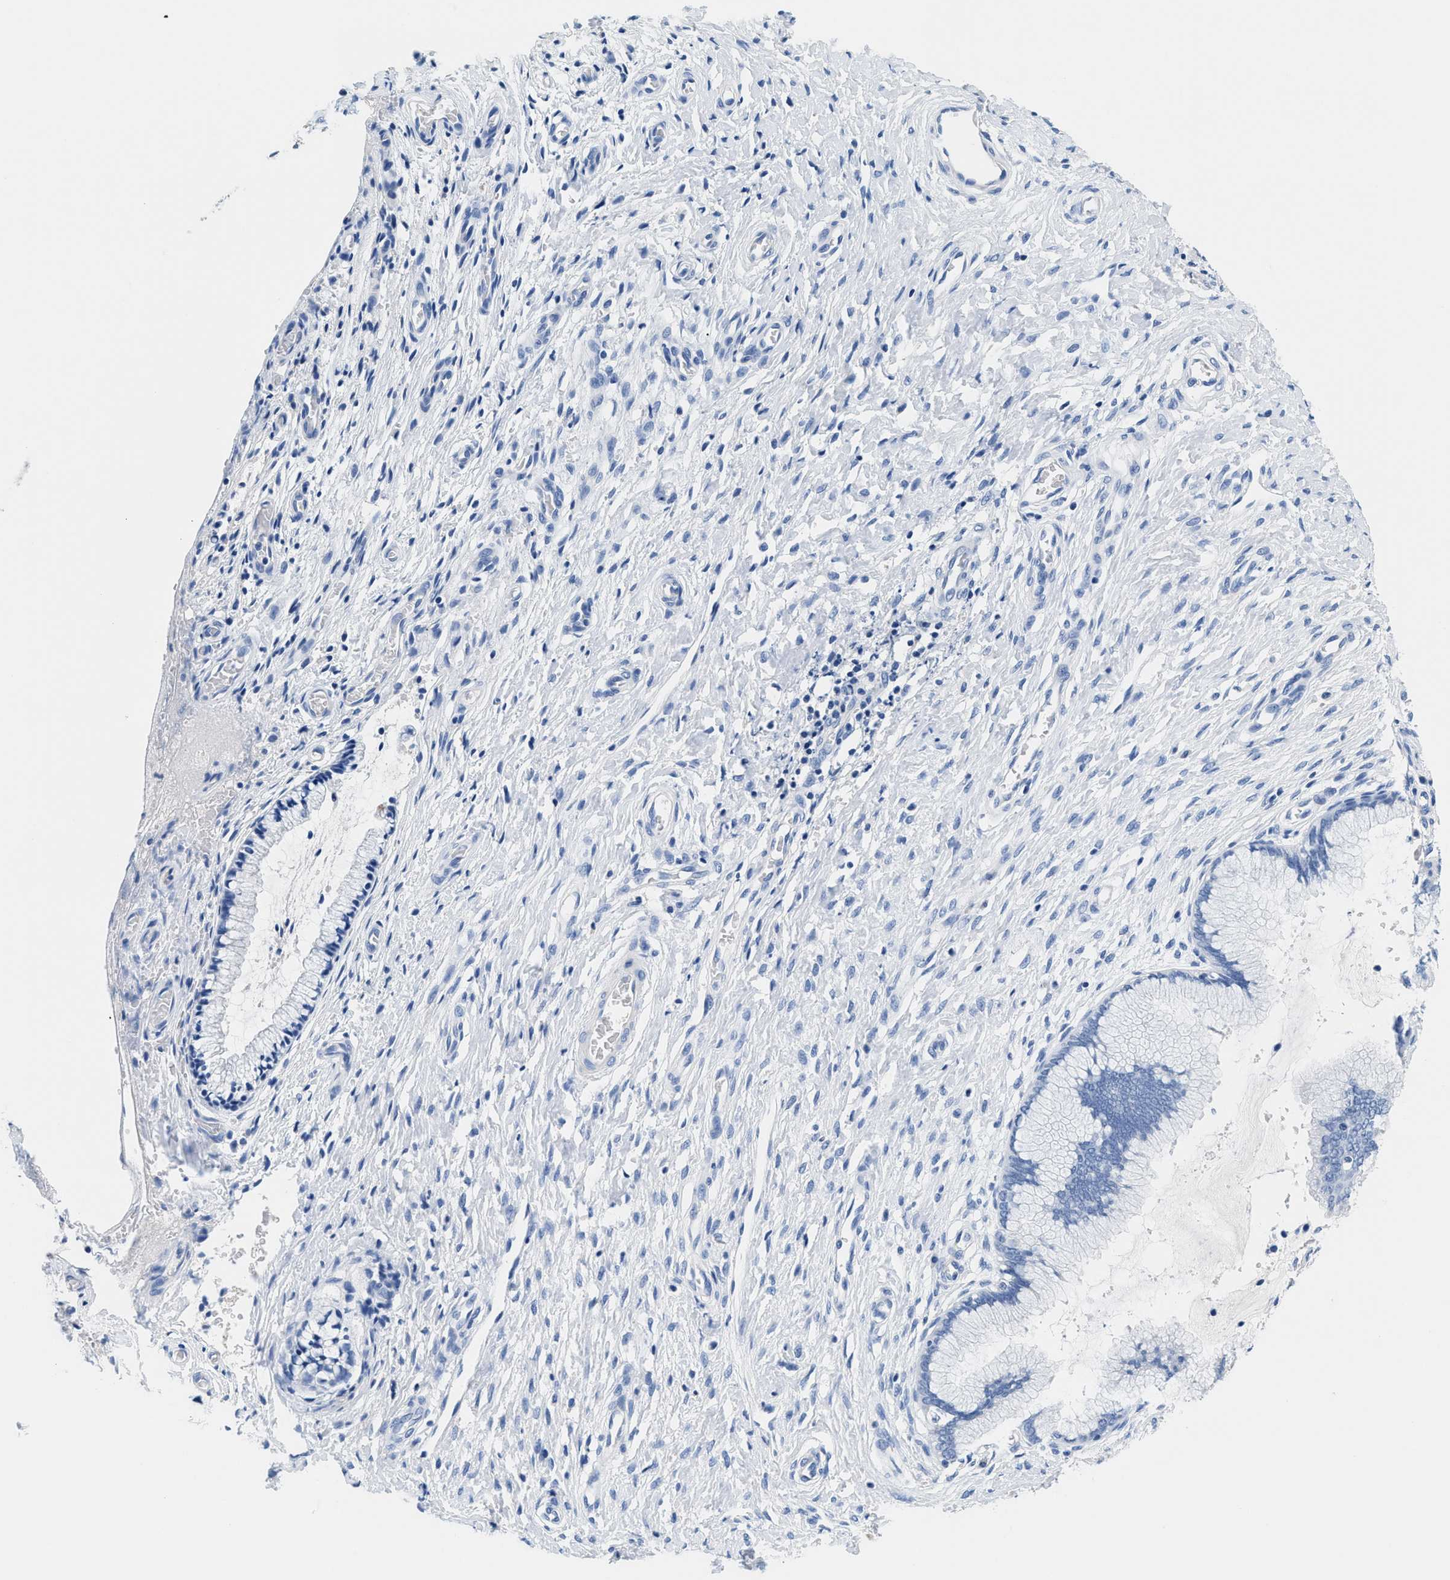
{"staining": {"intensity": "negative", "quantity": "none", "location": "none"}, "tissue": "cervix", "cell_type": "Glandular cells", "image_type": "normal", "snomed": [{"axis": "morphology", "description": "Normal tissue, NOS"}, {"axis": "topography", "description": "Cervix"}], "caption": "IHC of benign cervix exhibits no positivity in glandular cells. The staining was performed using DAB (3,3'-diaminobenzidine) to visualize the protein expression in brown, while the nuclei were stained in blue with hematoxylin (Magnification: 20x).", "gene": "SLFN13", "patient": {"sex": "female", "age": 55}}